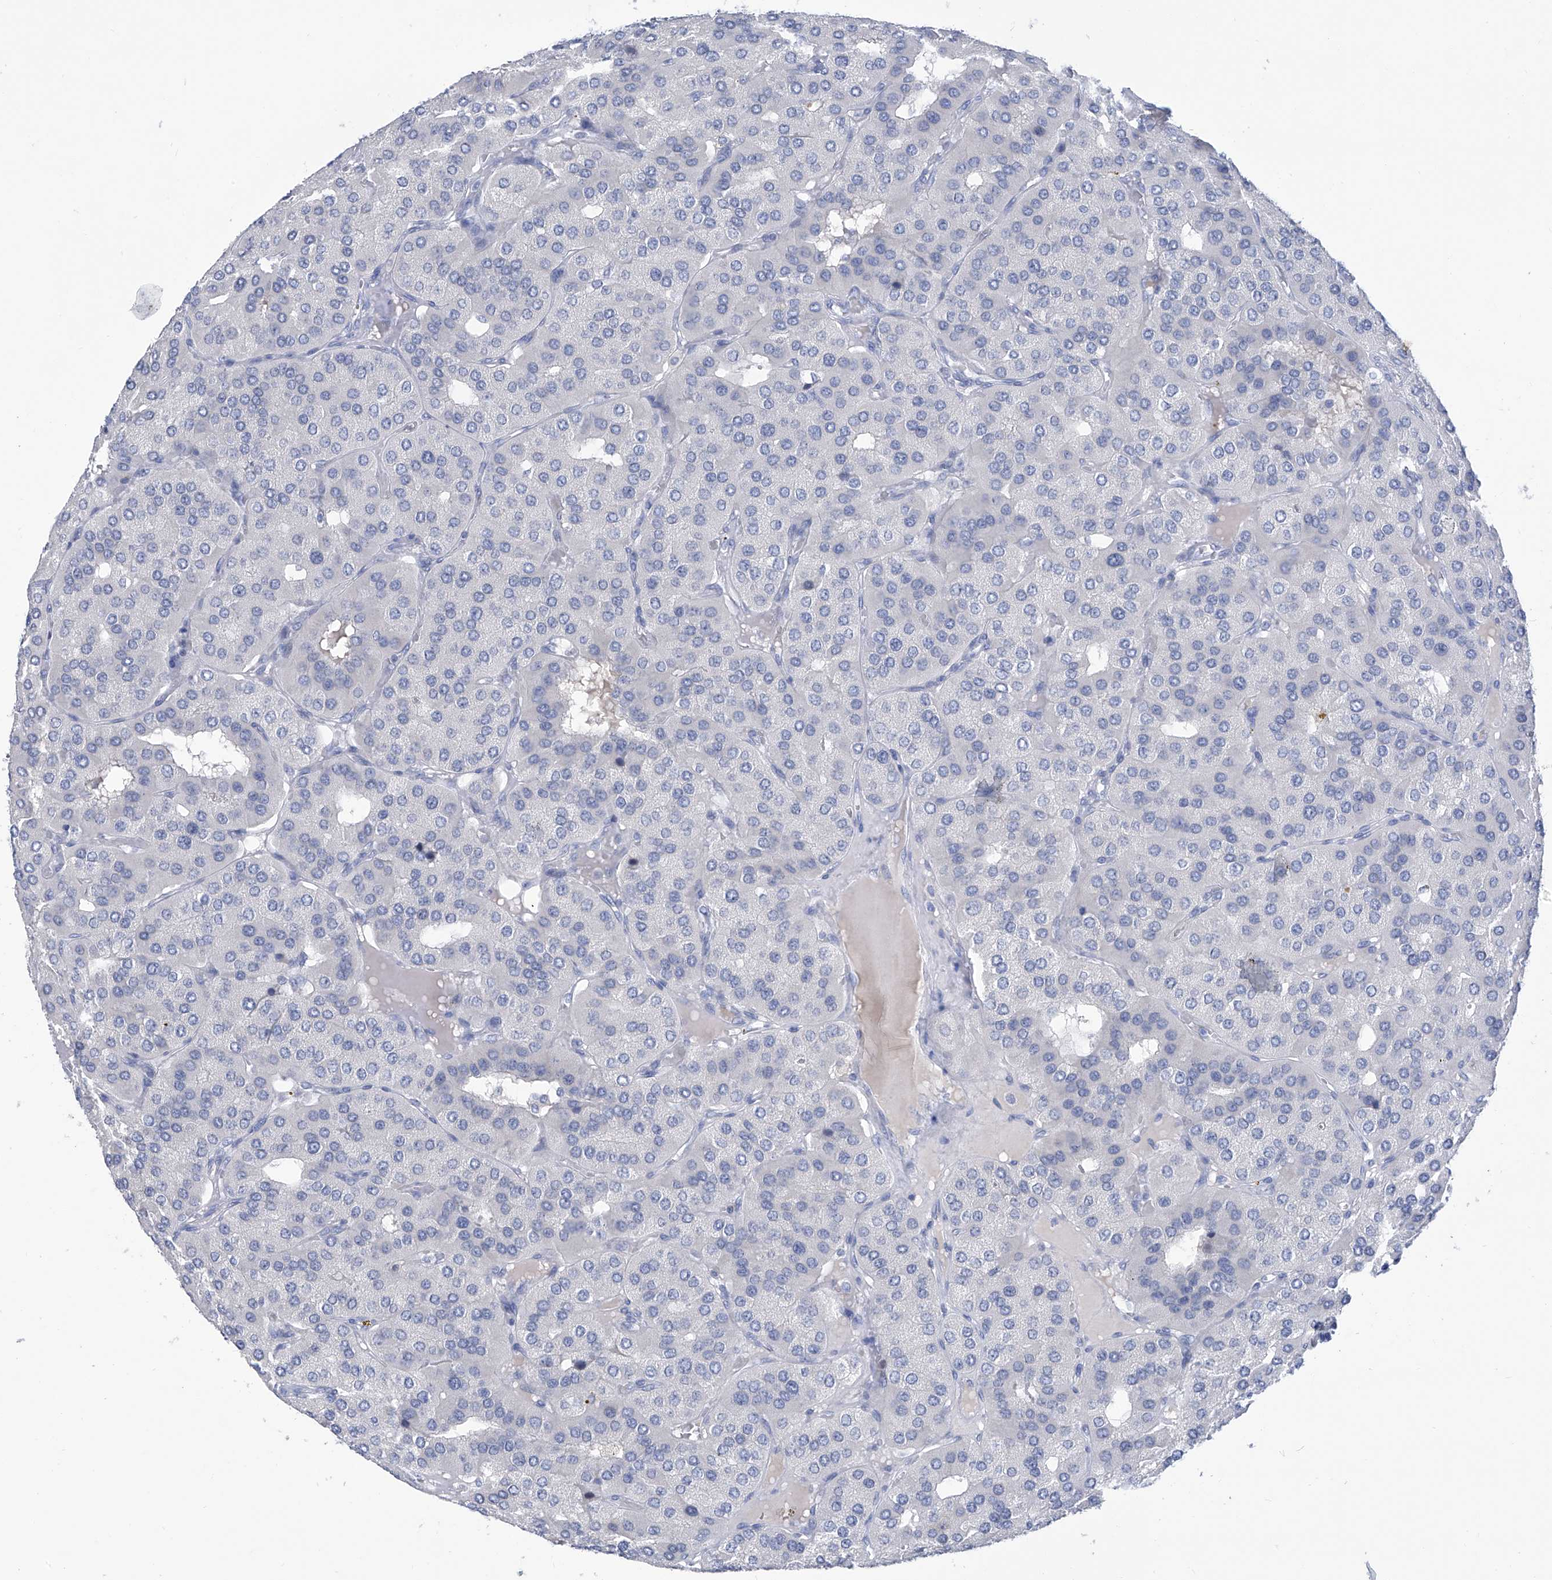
{"staining": {"intensity": "negative", "quantity": "none", "location": "none"}, "tissue": "parathyroid gland", "cell_type": "Glandular cells", "image_type": "normal", "snomed": [{"axis": "morphology", "description": "Normal tissue, NOS"}, {"axis": "morphology", "description": "Adenoma, NOS"}, {"axis": "topography", "description": "Parathyroid gland"}], "caption": "Human parathyroid gland stained for a protein using IHC shows no positivity in glandular cells.", "gene": "PHF20", "patient": {"sex": "female", "age": 86}}